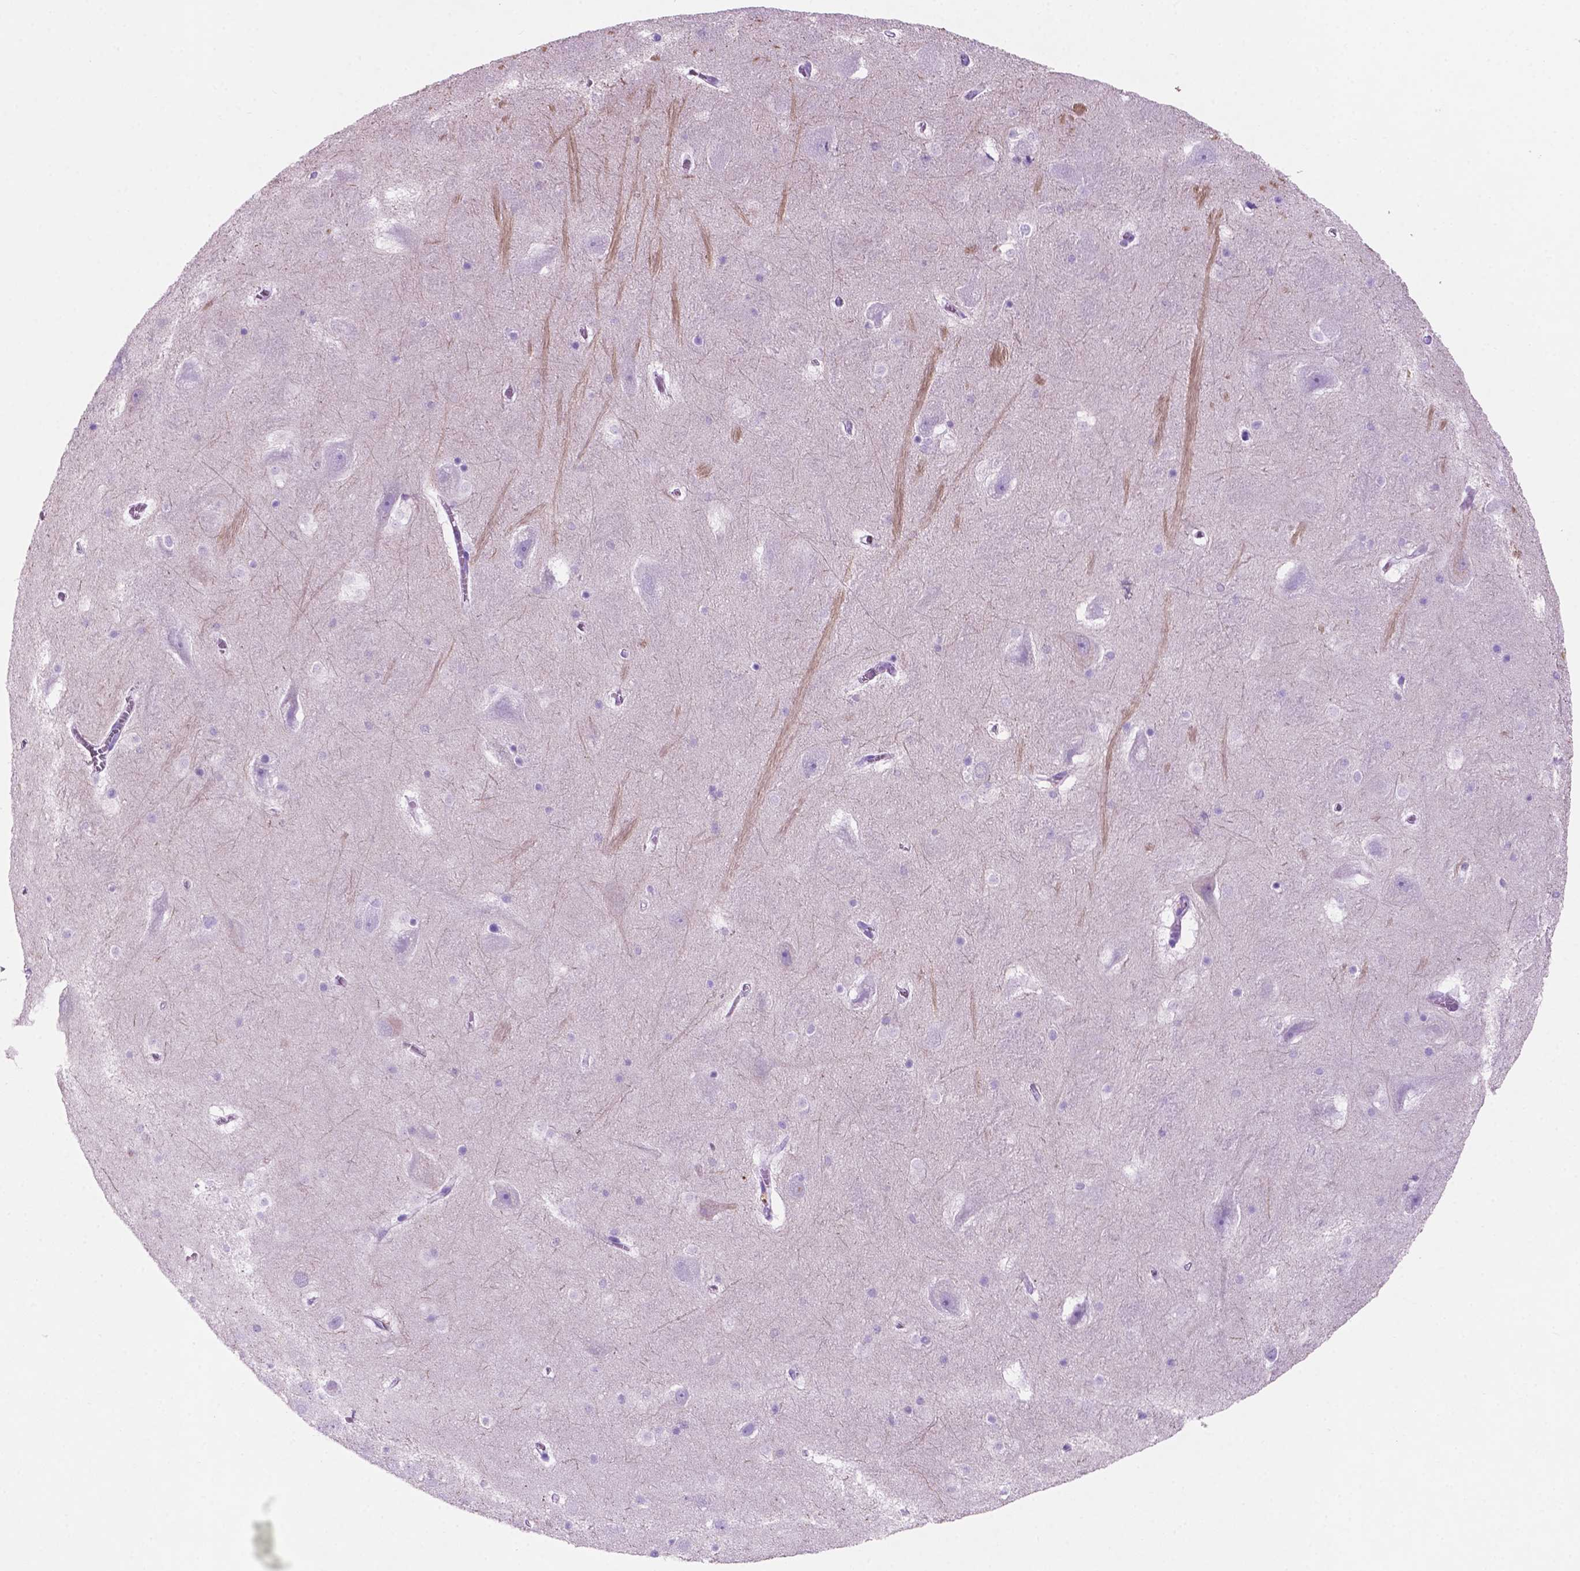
{"staining": {"intensity": "negative", "quantity": "none", "location": "none"}, "tissue": "hippocampus", "cell_type": "Glial cells", "image_type": "normal", "snomed": [{"axis": "morphology", "description": "Normal tissue, NOS"}, {"axis": "topography", "description": "Hippocampus"}], "caption": "A high-resolution histopathology image shows immunohistochemistry (IHC) staining of benign hippocampus, which reveals no significant expression in glial cells.", "gene": "POU4F1", "patient": {"sex": "male", "age": 45}}